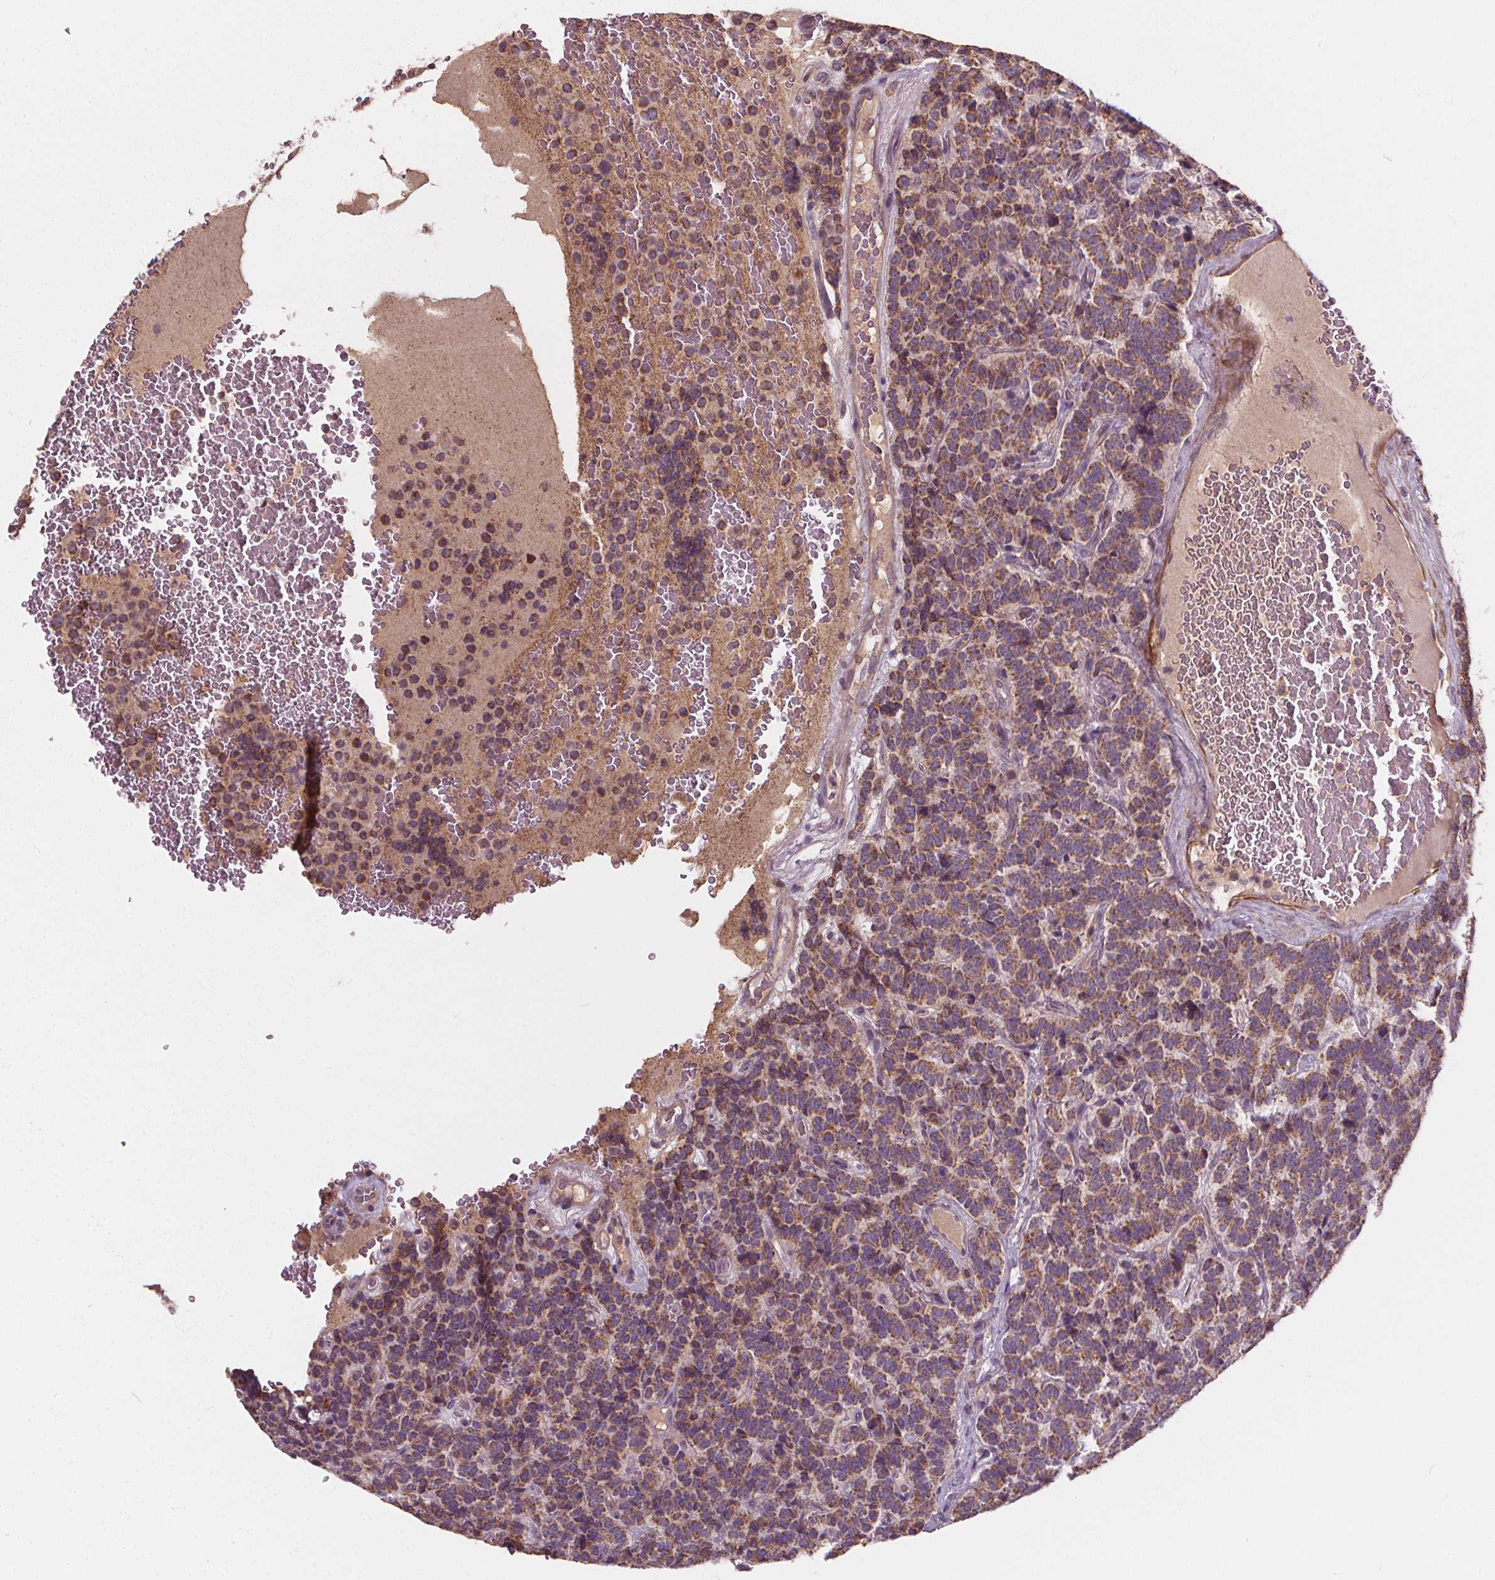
{"staining": {"intensity": "moderate", "quantity": ">75%", "location": "cytoplasmic/membranous"}, "tissue": "carcinoid", "cell_type": "Tumor cells", "image_type": "cancer", "snomed": [{"axis": "morphology", "description": "Carcinoid, malignant, NOS"}, {"axis": "topography", "description": "Pancreas"}], "caption": "High-power microscopy captured an immunohistochemistry image of carcinoid, revealing moderate cytoplasmic/membranous expression in approximately >75% of tumor cells. Immunohistochemistry stains the protein of interest in brown and the nuclei are stained blue.", "gene": "ORAI2", "patient": {"sex": "male", "age": 36}}